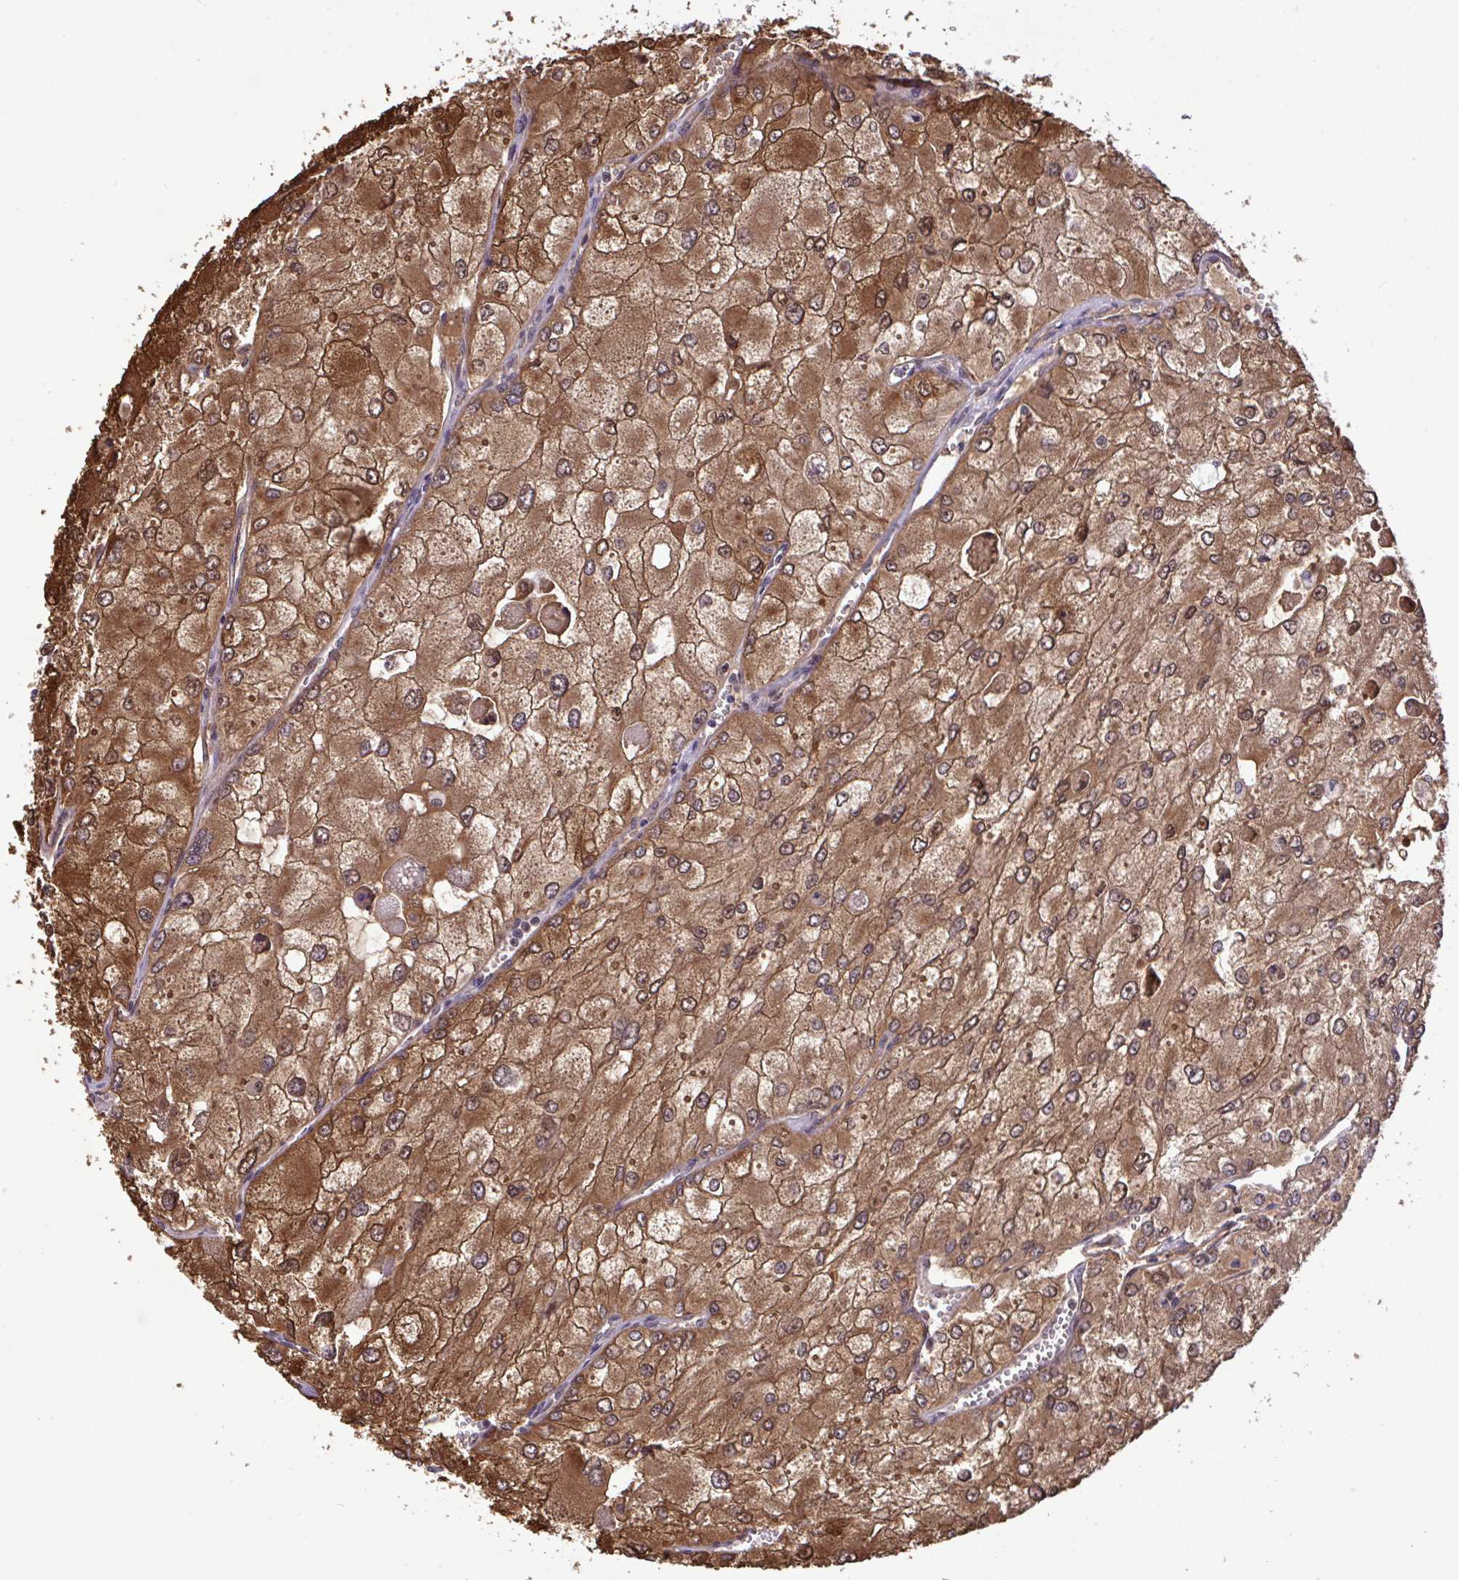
{"staining": {"intensity": "moderate", "quantity": ">75%", "location": "cytoplasmic/membranous,nuclear"}, "tissue": "renal cancer", "cell_type": "Tumor cells", "image_type": "cancer", "snomed": [{"axis": "morphology", "description": "Adenocarcinoma, NOS"}, {"axis": "topography", "description": "Kidney"}], "caption": "Human adenocarcinoma (renal) stained with a protein marker shows moderate staining in tumor cells.", "gene": "GLIS3", "patient": {"sex": "female", "age": 70}}